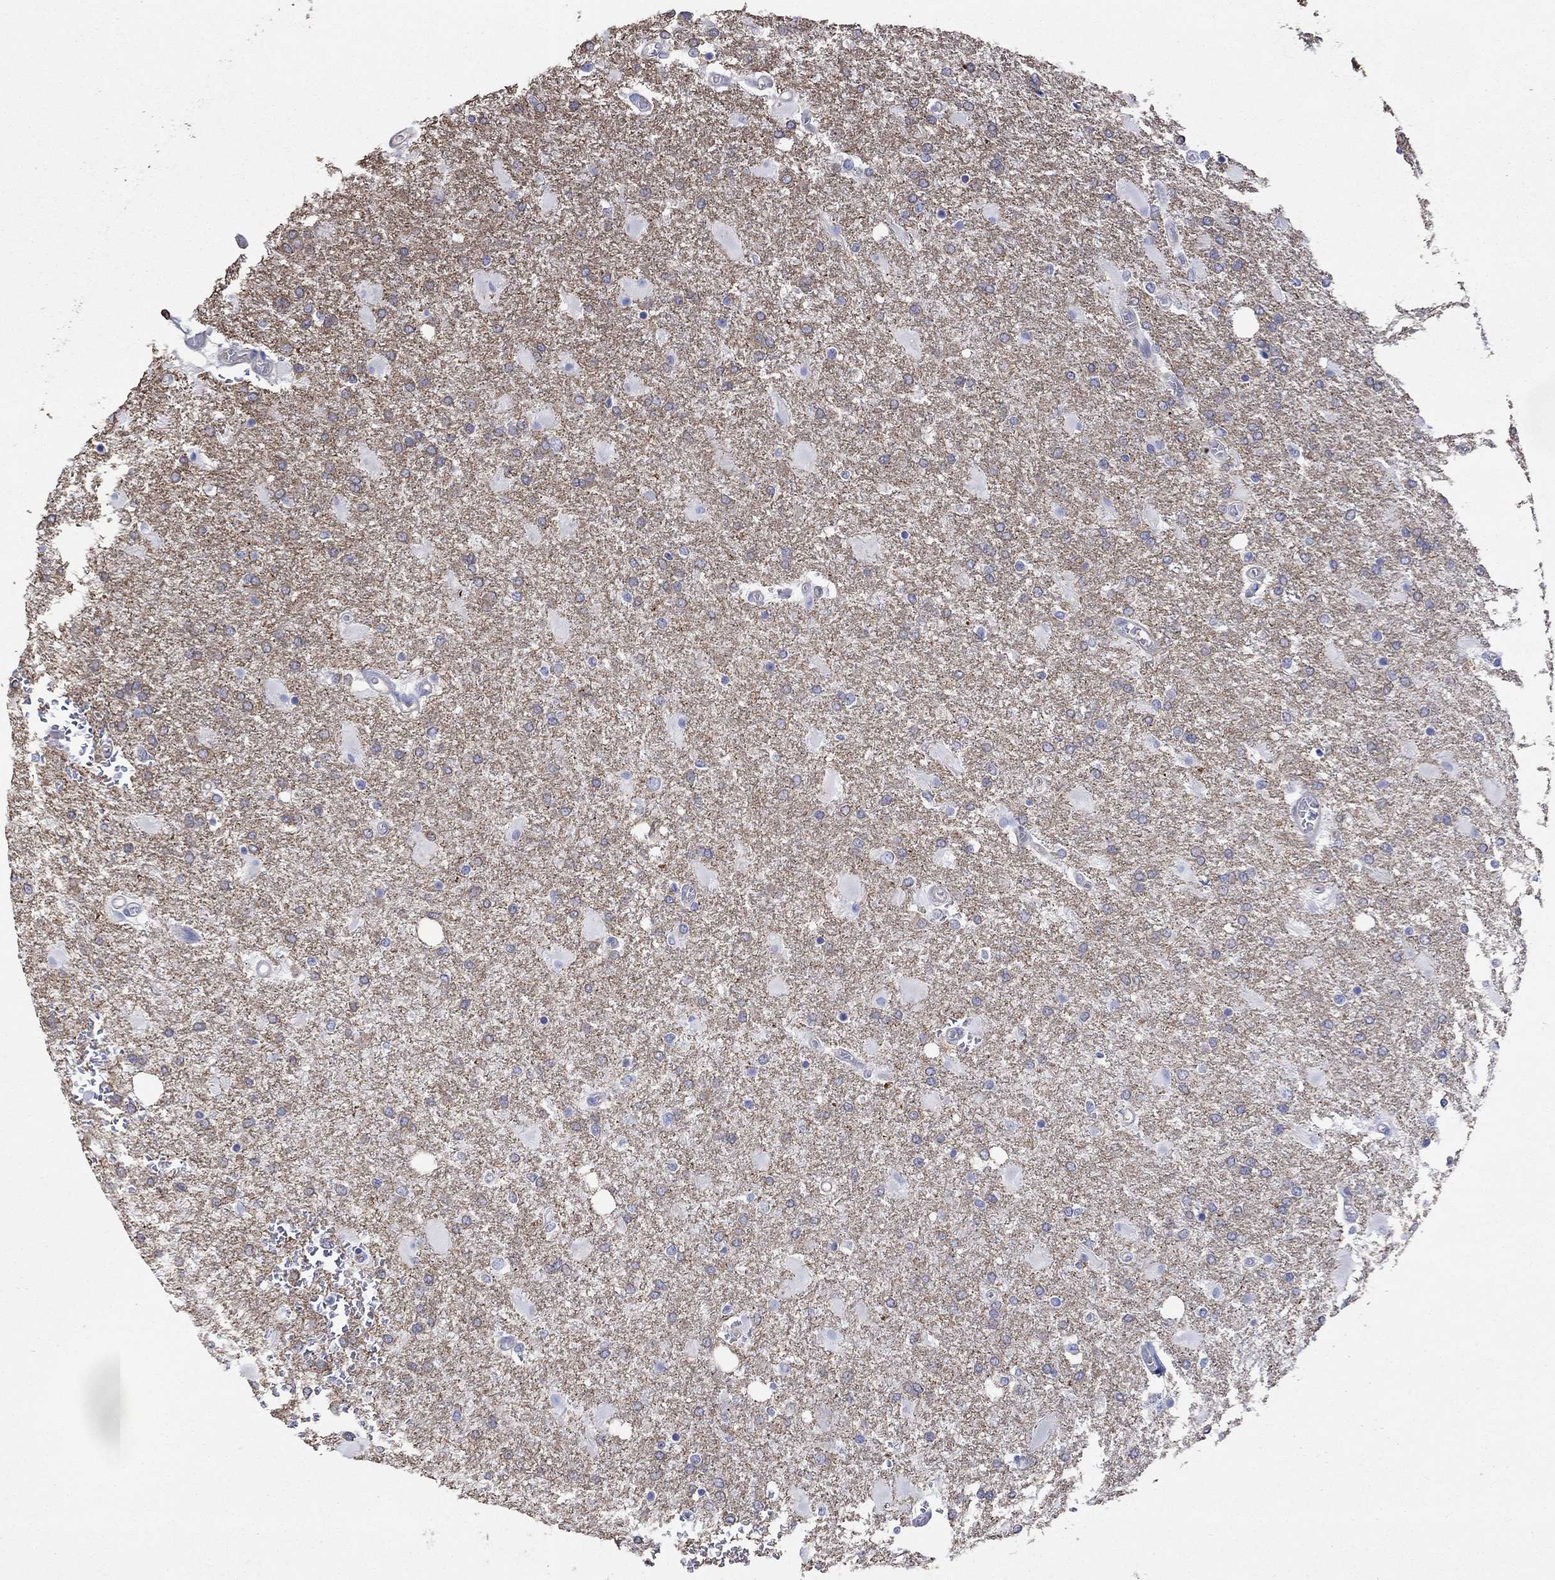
{"staining": {"intensity": "negative", "quantity": "none", "location": "none"}, "tissue": "glioma", "cell_type": "Tumor cells", "image_type": "cancer", "snomed": [{"axis": "morphology", "description": "Glioma, malignant, High grade"}, {"axis": "topography", "description": "Cerebral cortex"}], "caption": "Immunohistochemistry of high-grade glioma (malignant) exhibits no positivity in tumor cells.", "gene": "TPRN", "patient": {"sex": "male", "age": 79}}